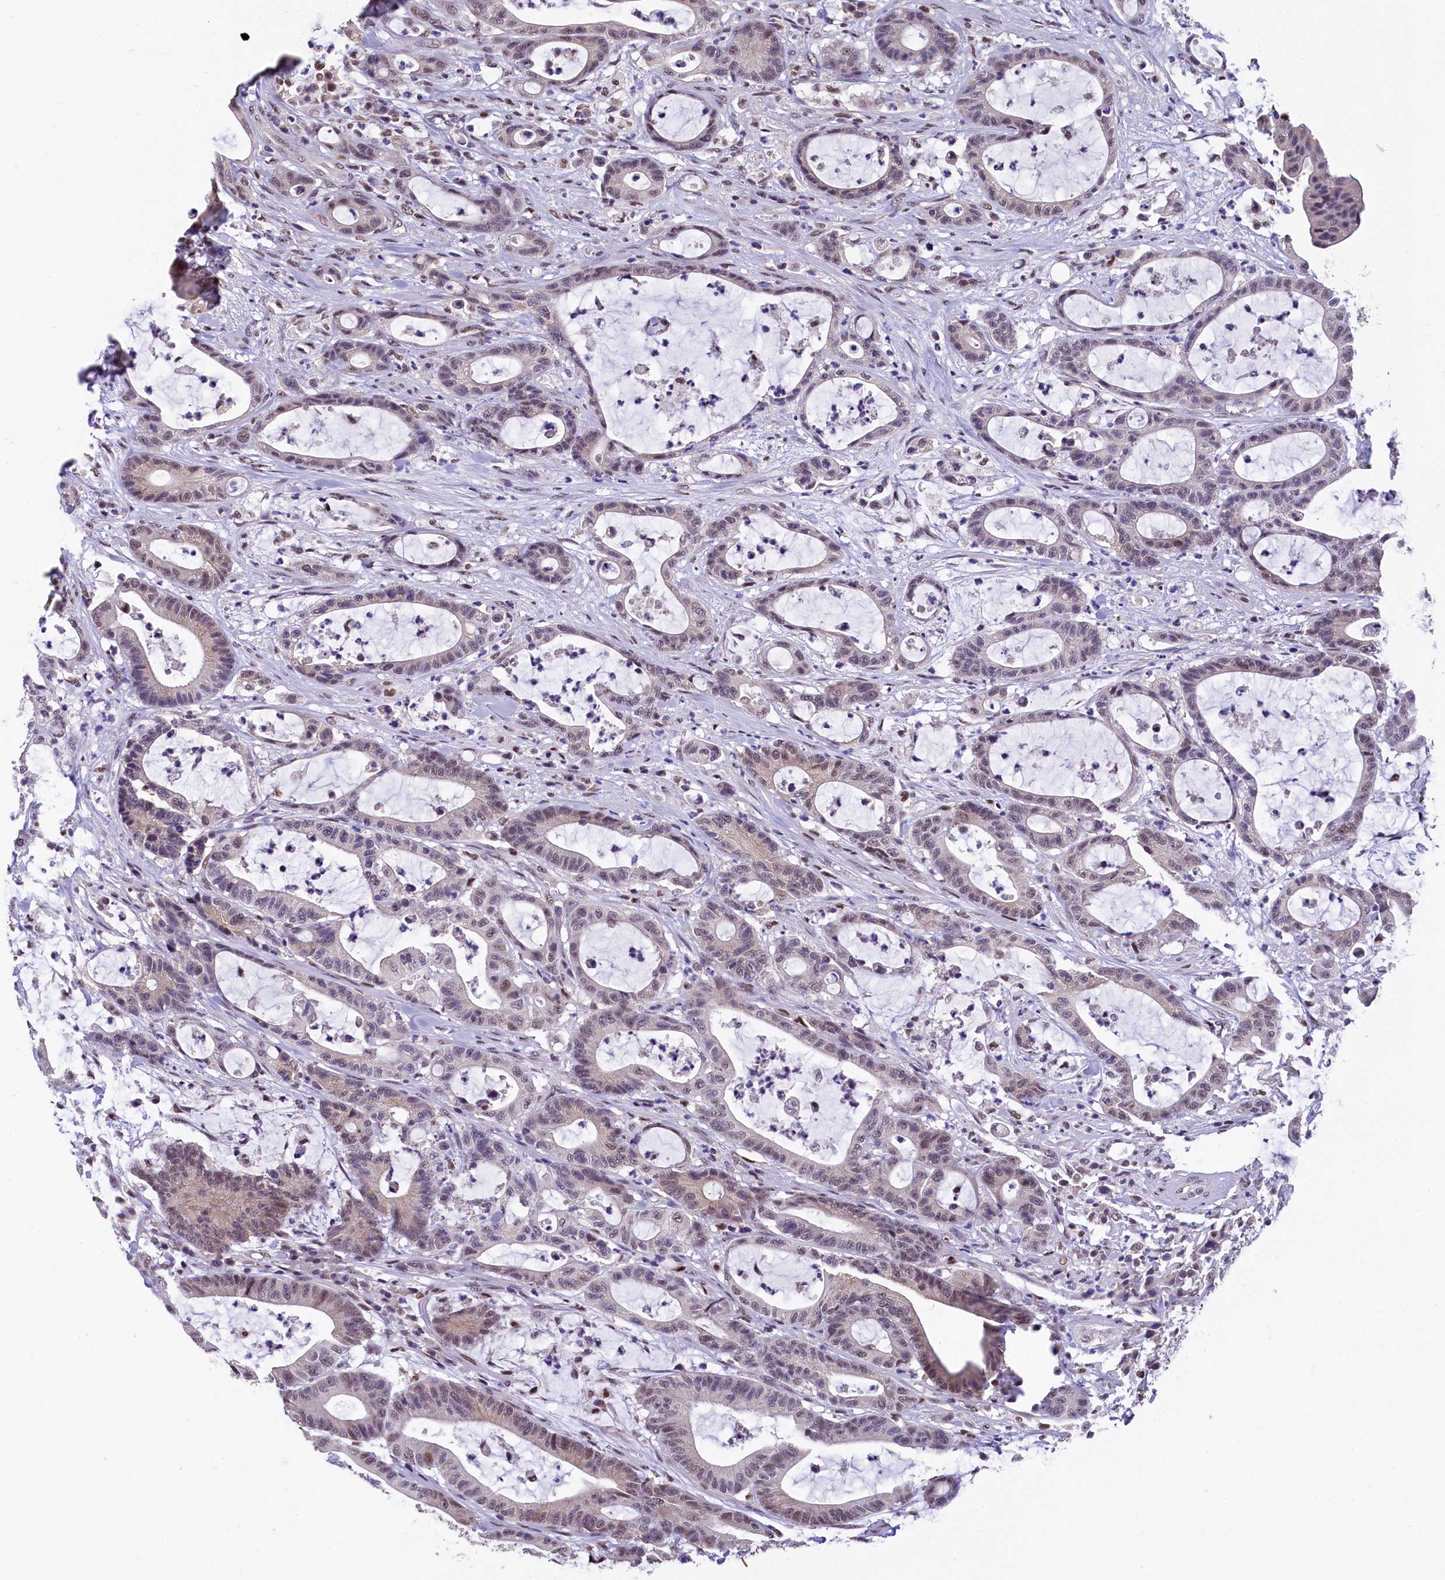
{"staining": {"intensity": "weak", "quantity": "25%-75%", "location": "nuclear"}, "tissue": "colorectal cancer", "cell_type": "Tumor cells", "image_type": "cancer", "snomed": [{"axis": "morphology", "description": "Adenocarcinoma, NOS"}, {"axis": "topography", "description": "Colon"}], "caption": "IHC of colorectal adenocarcinoma displays low levels of weak nuclear staining in about 25%-75% of tumor cells. The protein of interest is shown in brown color, while the nuclei are stained blue.", "gene": "HECTD4", "patient": {"sex": "female", "age": 84}}